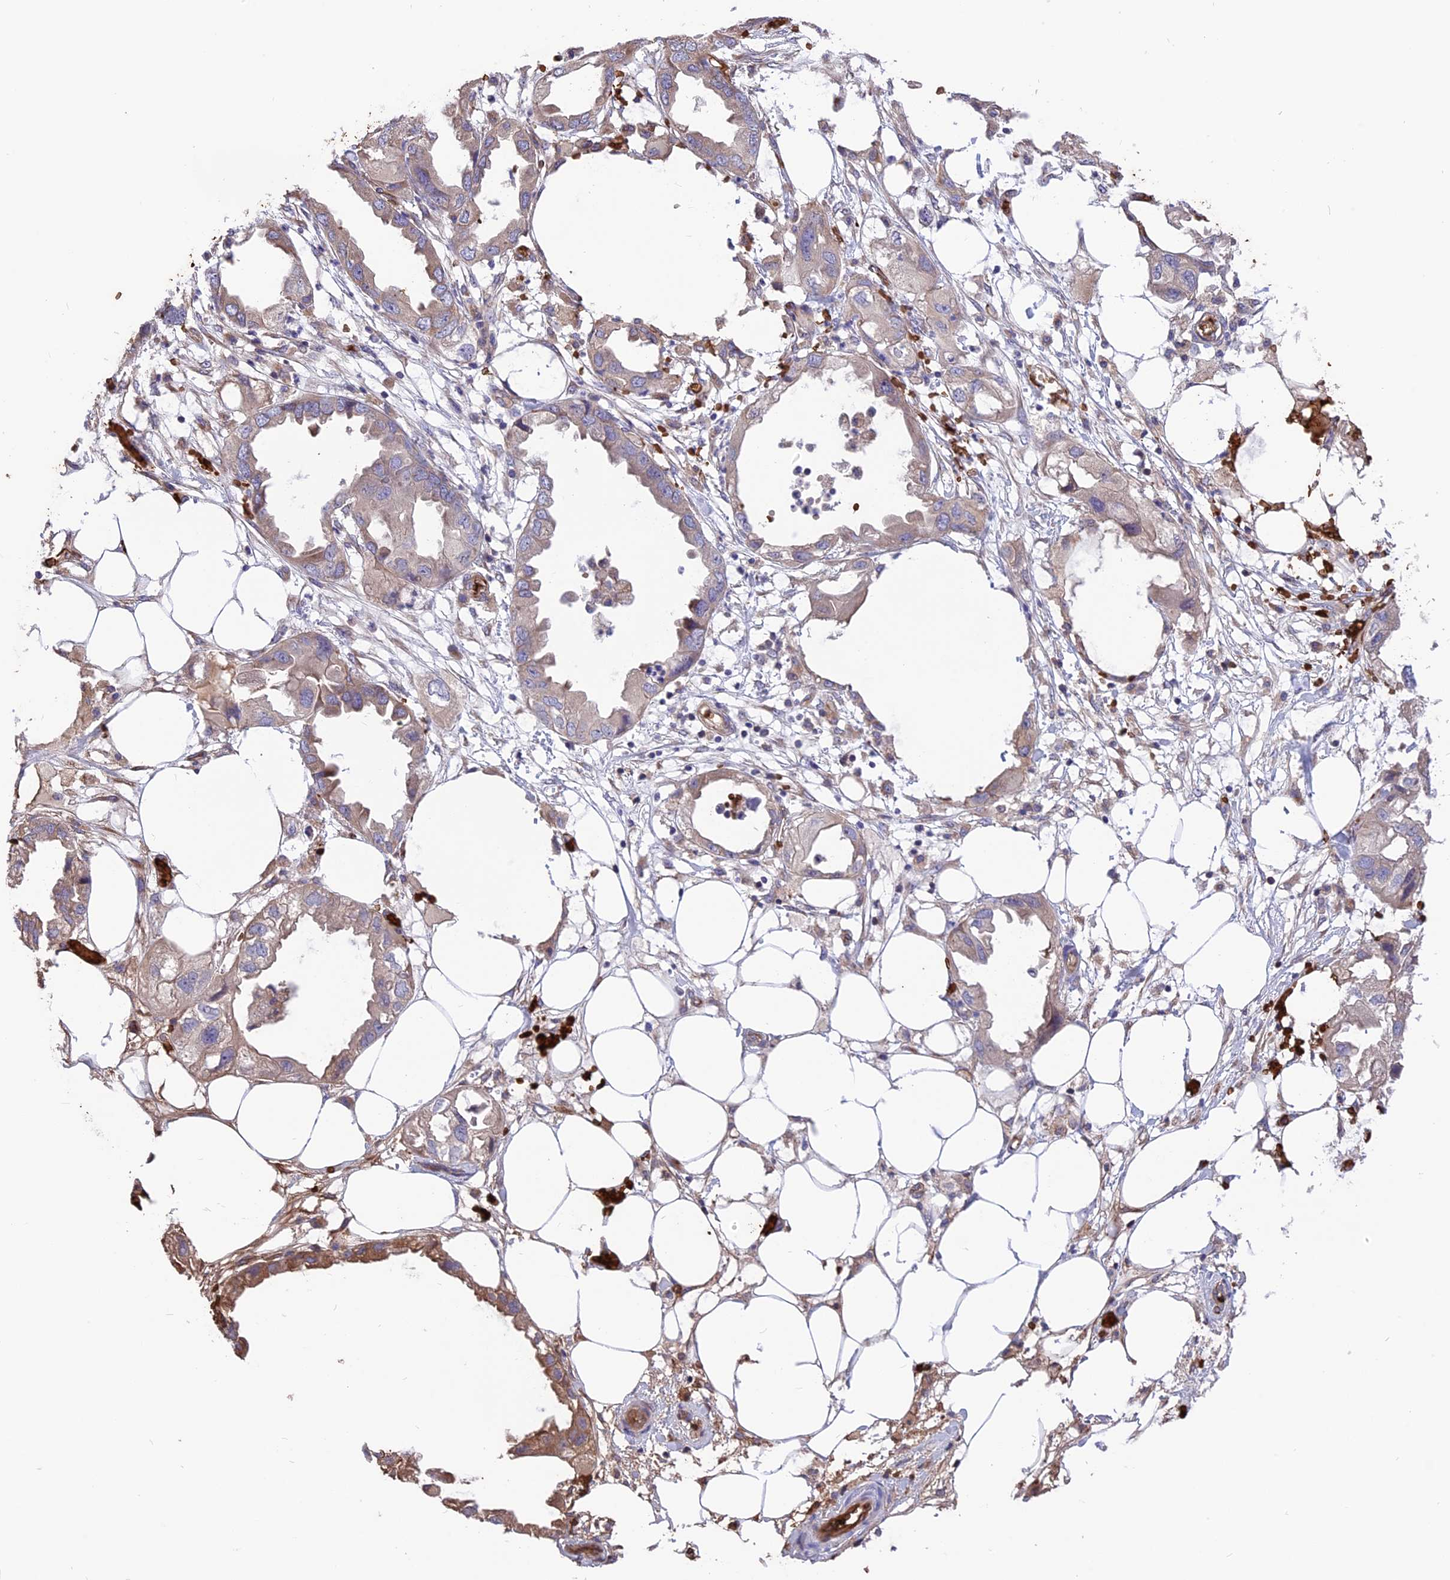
{"staining": {"intensity": "moderate", "quantity": "<25%", "location": "cytoplasmic/membranous"}, "tissue": "endometrial cancer", "cell_type": "Tumor cells", "image_type": "cancer", "snomed": [{"axis": "morphology", "description": "Adenocarcinoma, NOS"}, {"axis": "morphology", "description": "Adenocarcinoma, metastatic, NOS"}, {"axis": "topography", "description": "Adipose tissue"}, {"axis": "topography", "description": "Endometrium"}], "caption": "A brown stain labels moderate cytoplasmic/membranous expression of a protein in human endometrial adenocarcinoma tumor cells.", "gene": "TTC4", "patient": {"sex": "female", "age": 67}}